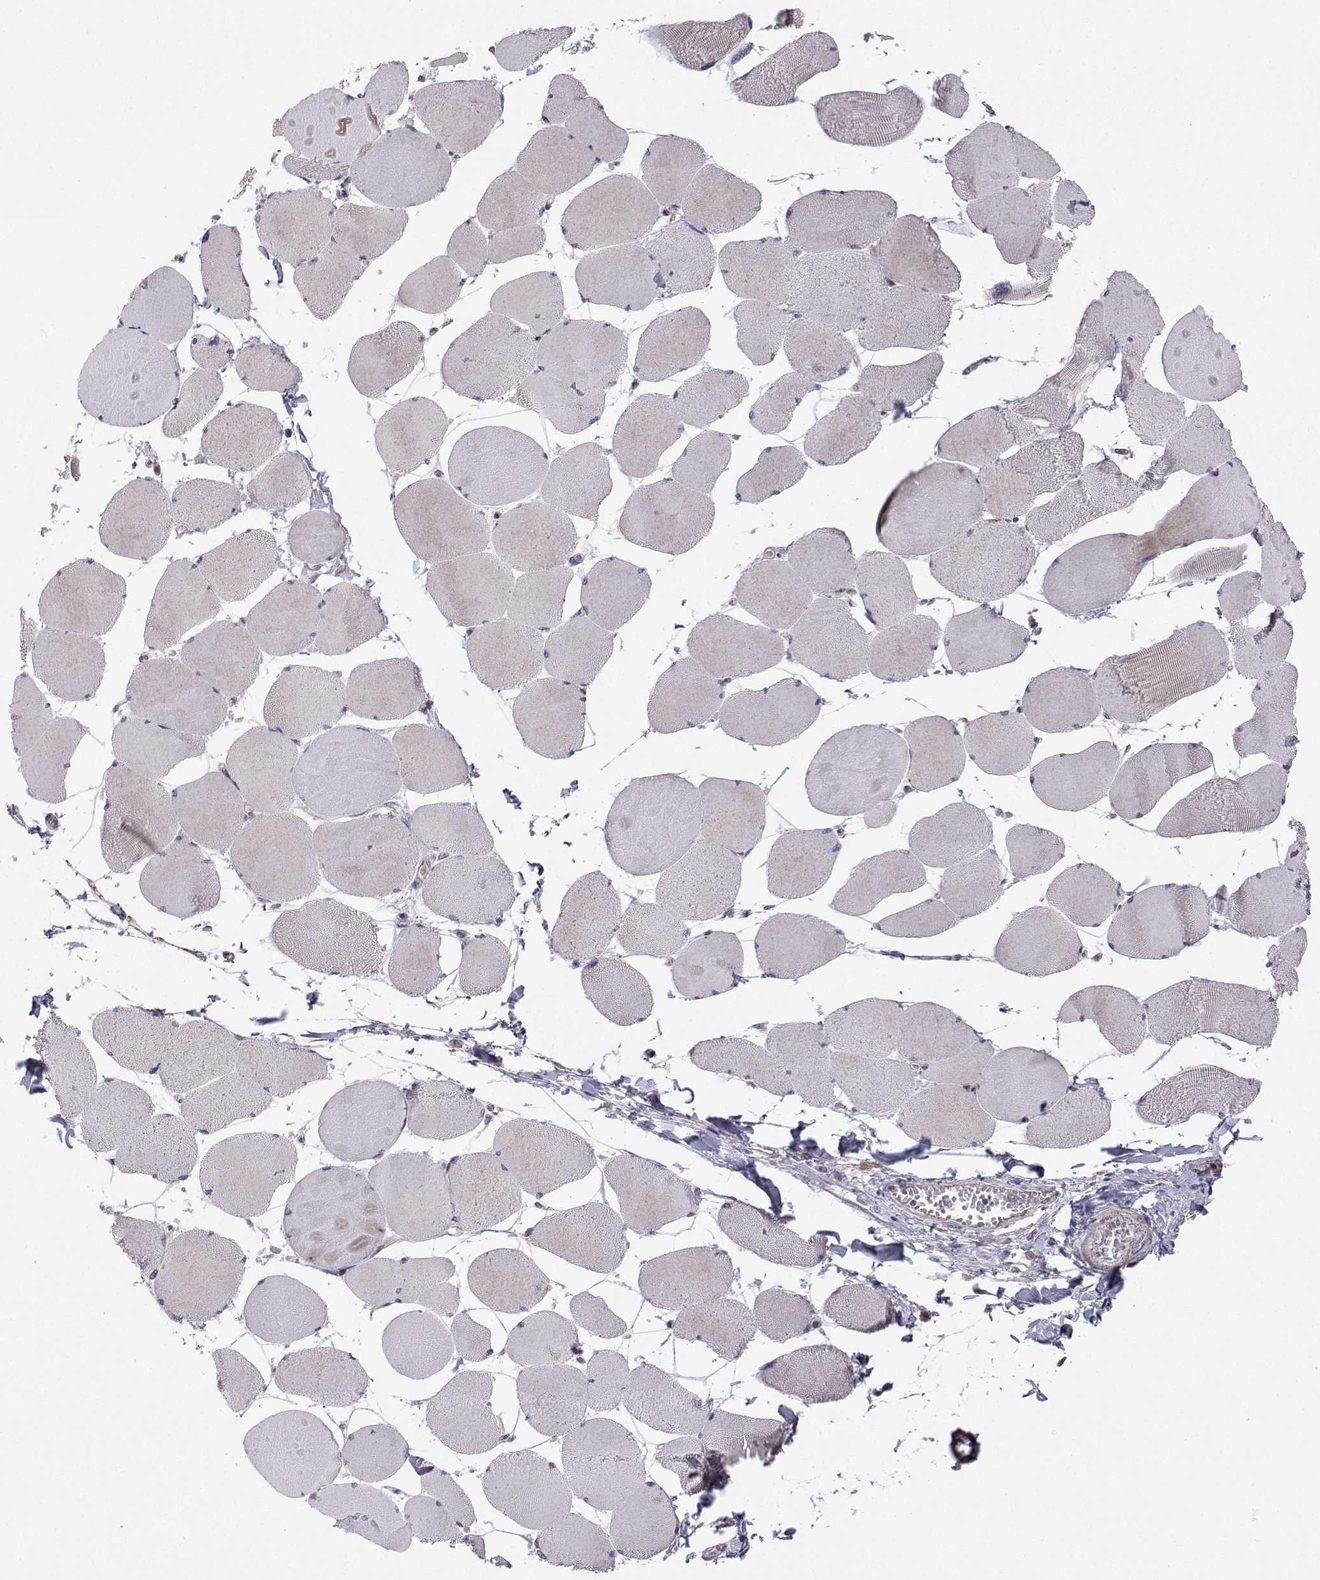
{"staining": {"intensity": "weak", "quantity": "<25%", "location": "cytoplasmic/membranous"}, "tissue": "skeletal muscle", "cell_type": "Myocytes", "image_type": "normal", "snomed": [{"axis": "morphology", "description": "Normal tissue, NOS"}, {"axis": "topography", "description": "Skeletal muscle"}], "caption": "The micrograph shows no staining of myocytes in benign skeletal muscle.", "gene": "MRPL3", "patient": {"sex": "female", "age": 75}}